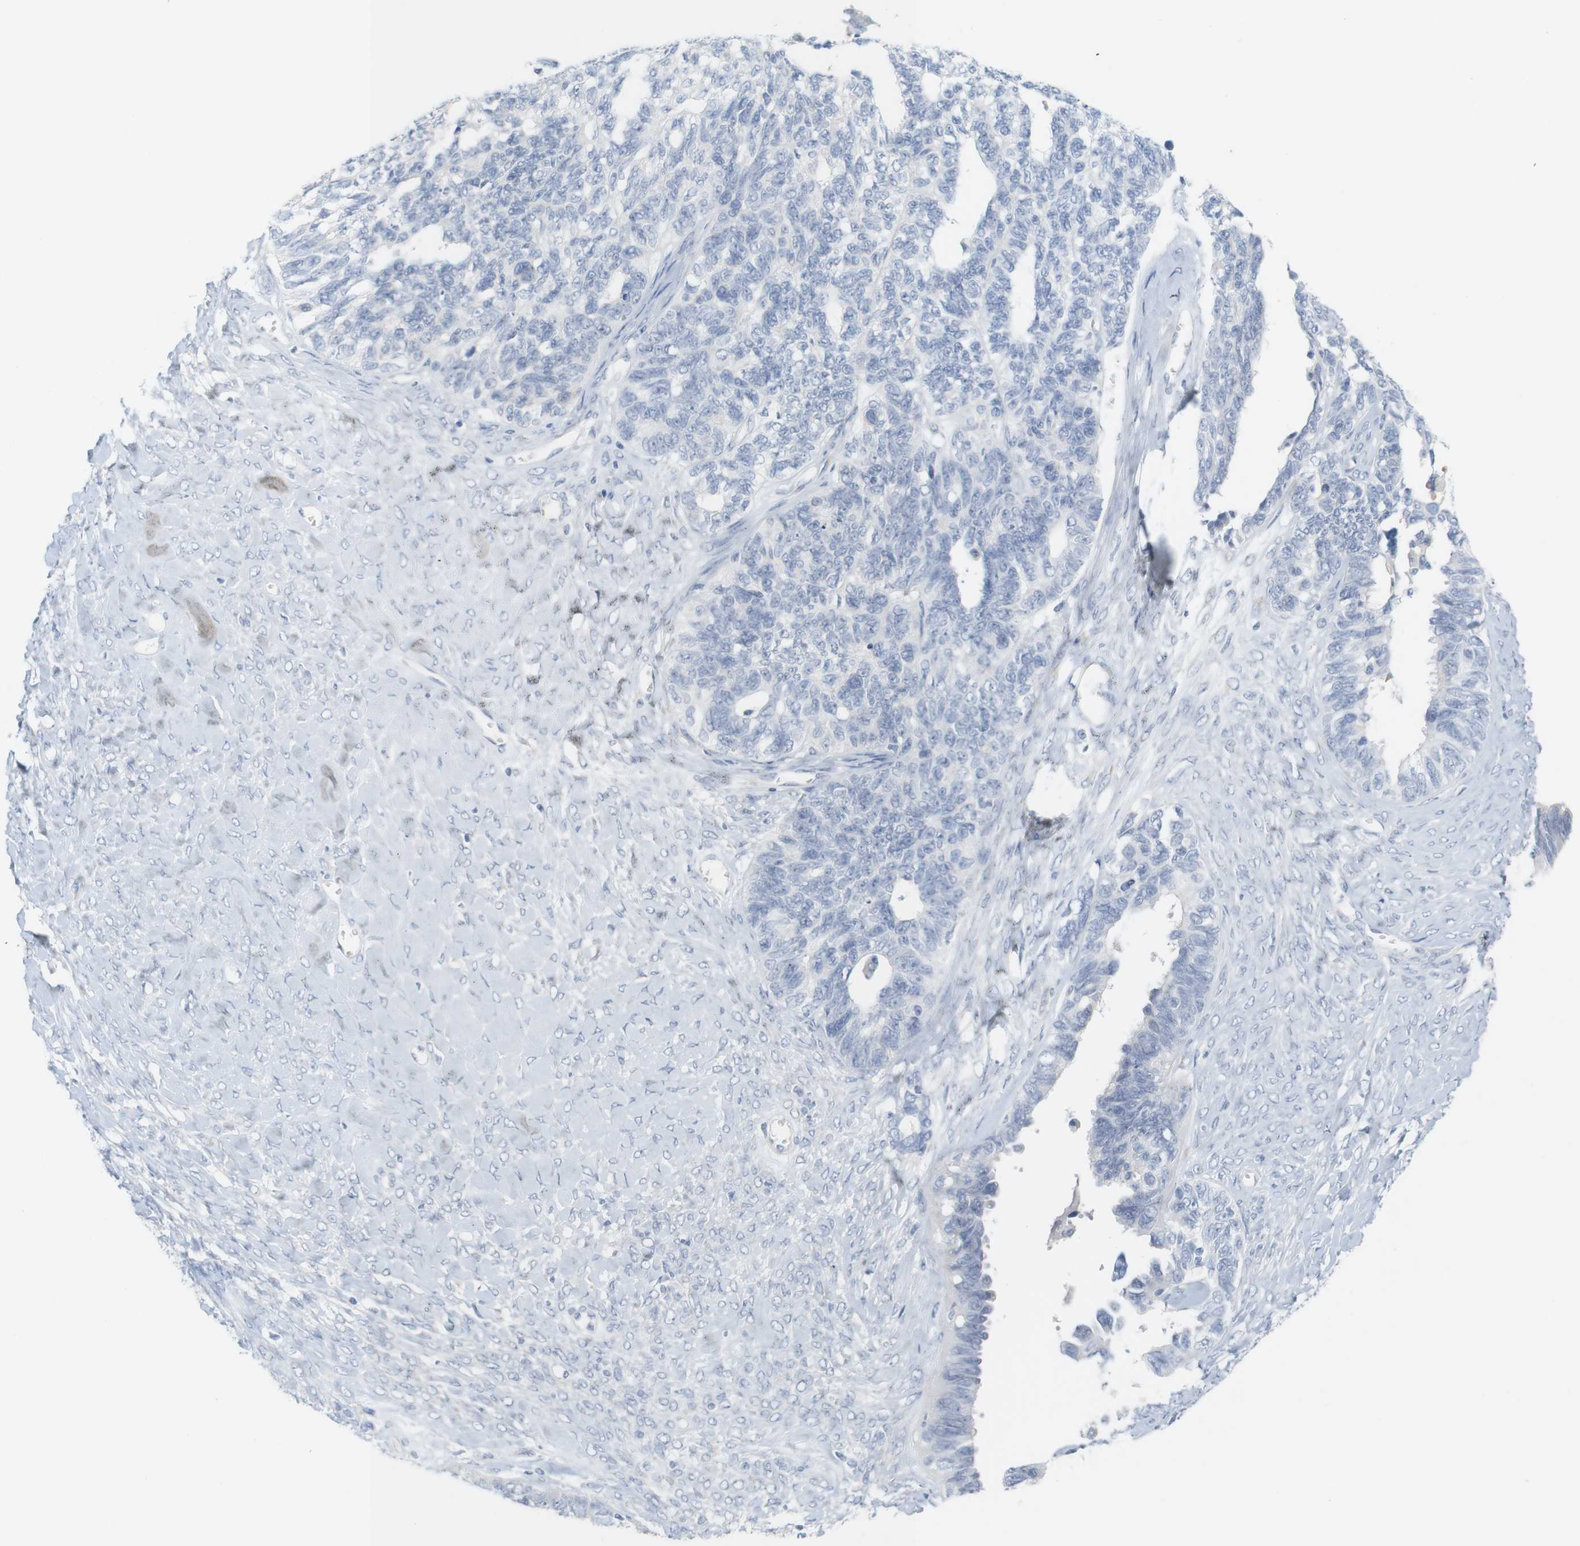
{"staining": {"intensity": "negative", "quantity": "none", "location": "none"}, "tissue": "ovarian cancer", "cell_type": "Tumor cells", "image_type": "cancer", "snomed": [{"axis": "morphology", "description": "Cystadenocarcinoma, serous, NOS"}, {"axis": "topography", "description": "Ovary"}], "caption": "A photomicrograph of serous cystadenocarcinoma (ovarian) stained for a protein reveals no brown staining in tumor cells.", "gene": "RGS9", "patient": {"sex": "female", "age": 79}}